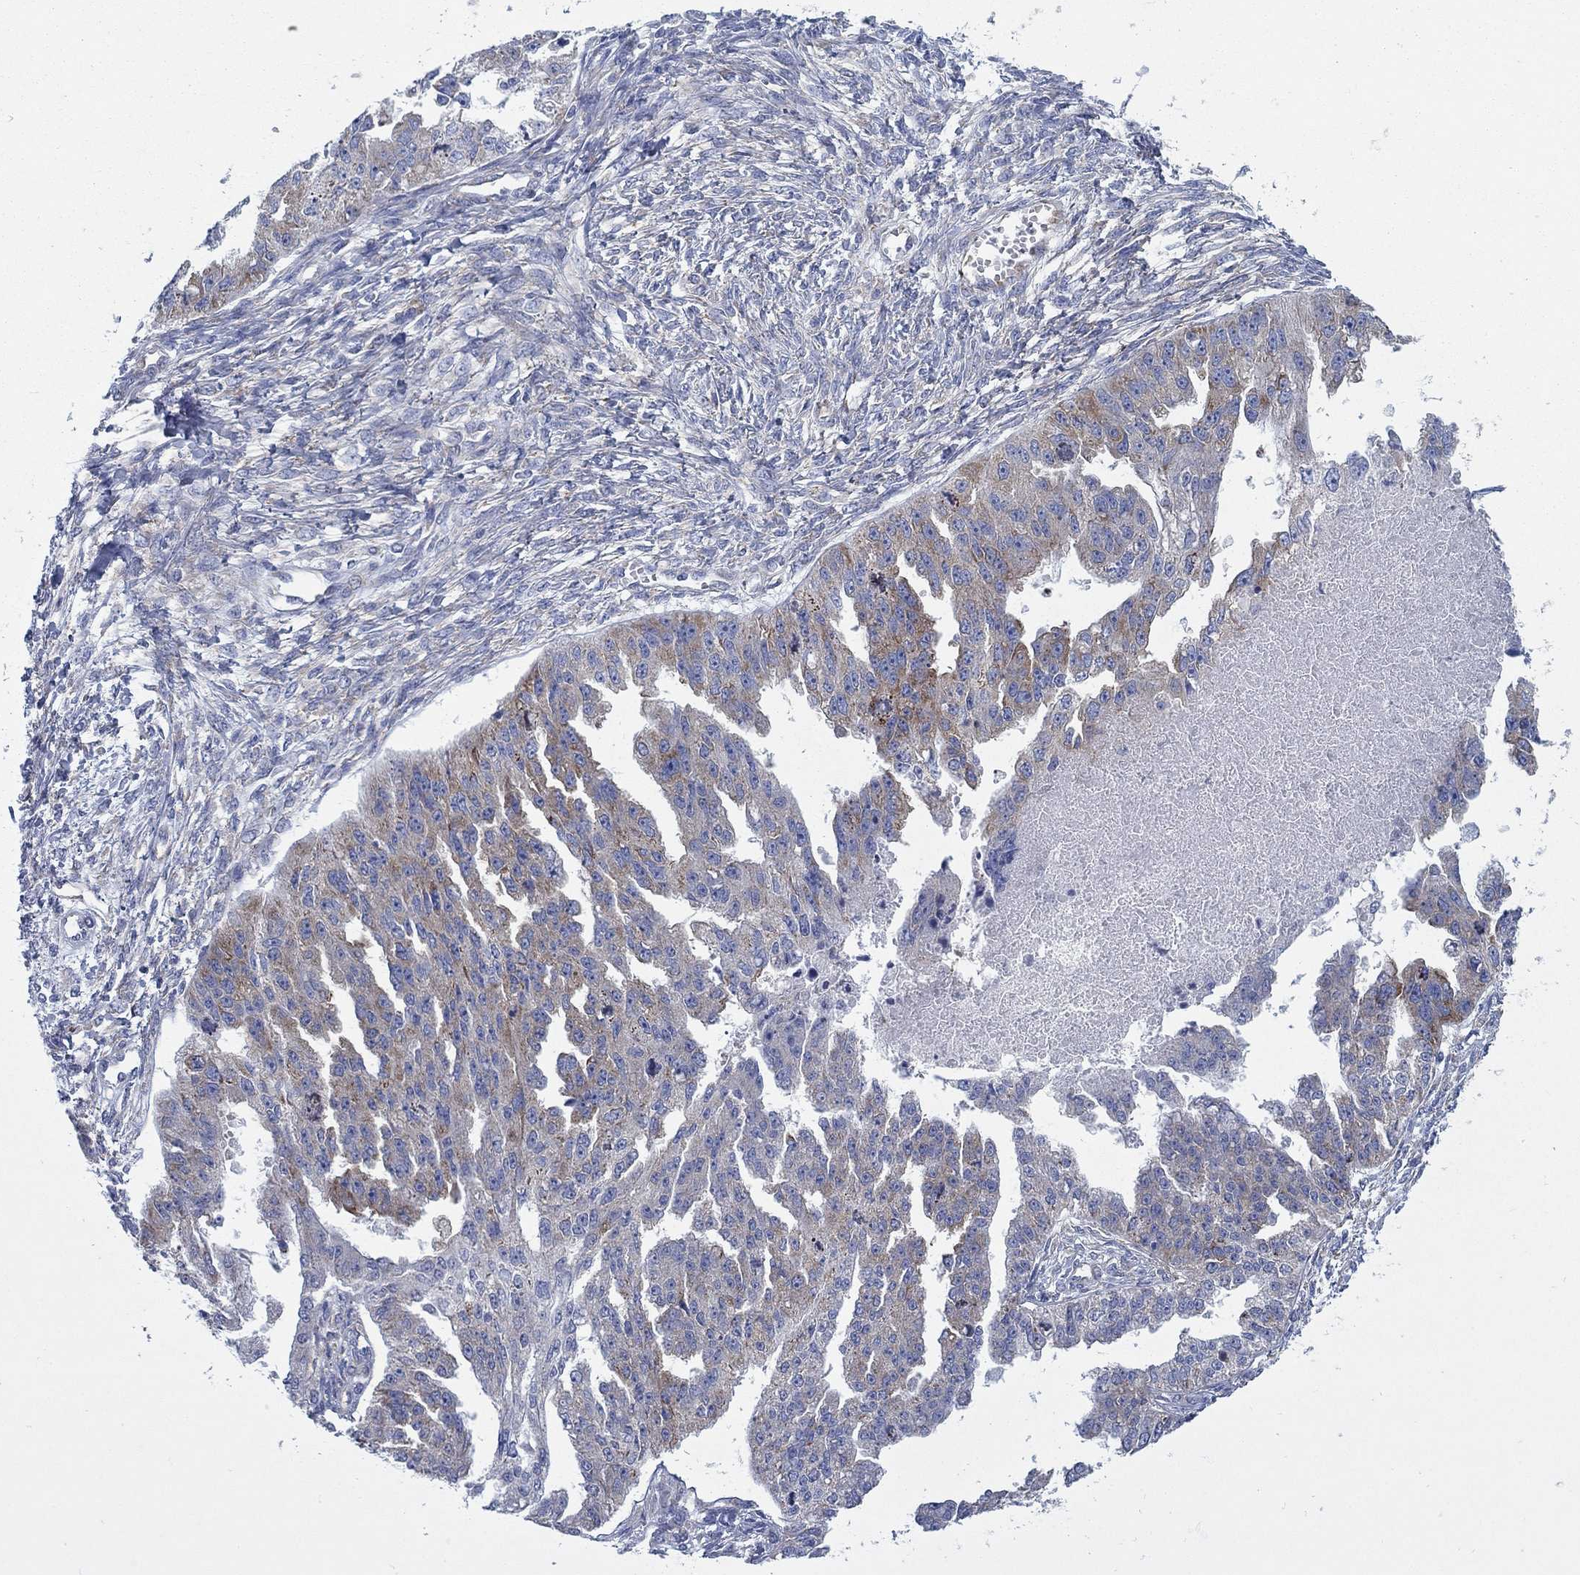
{"staining": {"intensity": "moderate", "quantity": "<25%", "location": "cytoplasmic/membranous"}, "tissue": "ovarian cancer", "cell_type": "Tumor cells", "image_type": "cancer", "snomed": [{"axis": "morphology", "description": "Cystadenocarcinoma, serous, NOS"}, {"axis": "topography", "description": "Ovary"}], "caption": "Immunohistochemical staining of human serous cystadenocarcinoma (ovarian) exhibits moderate cytoplasmic/membranous protein positivity in about <25% of tumor cells.", "gene": "TMEM59", "patient": {"sex": "female", "age": 58}}